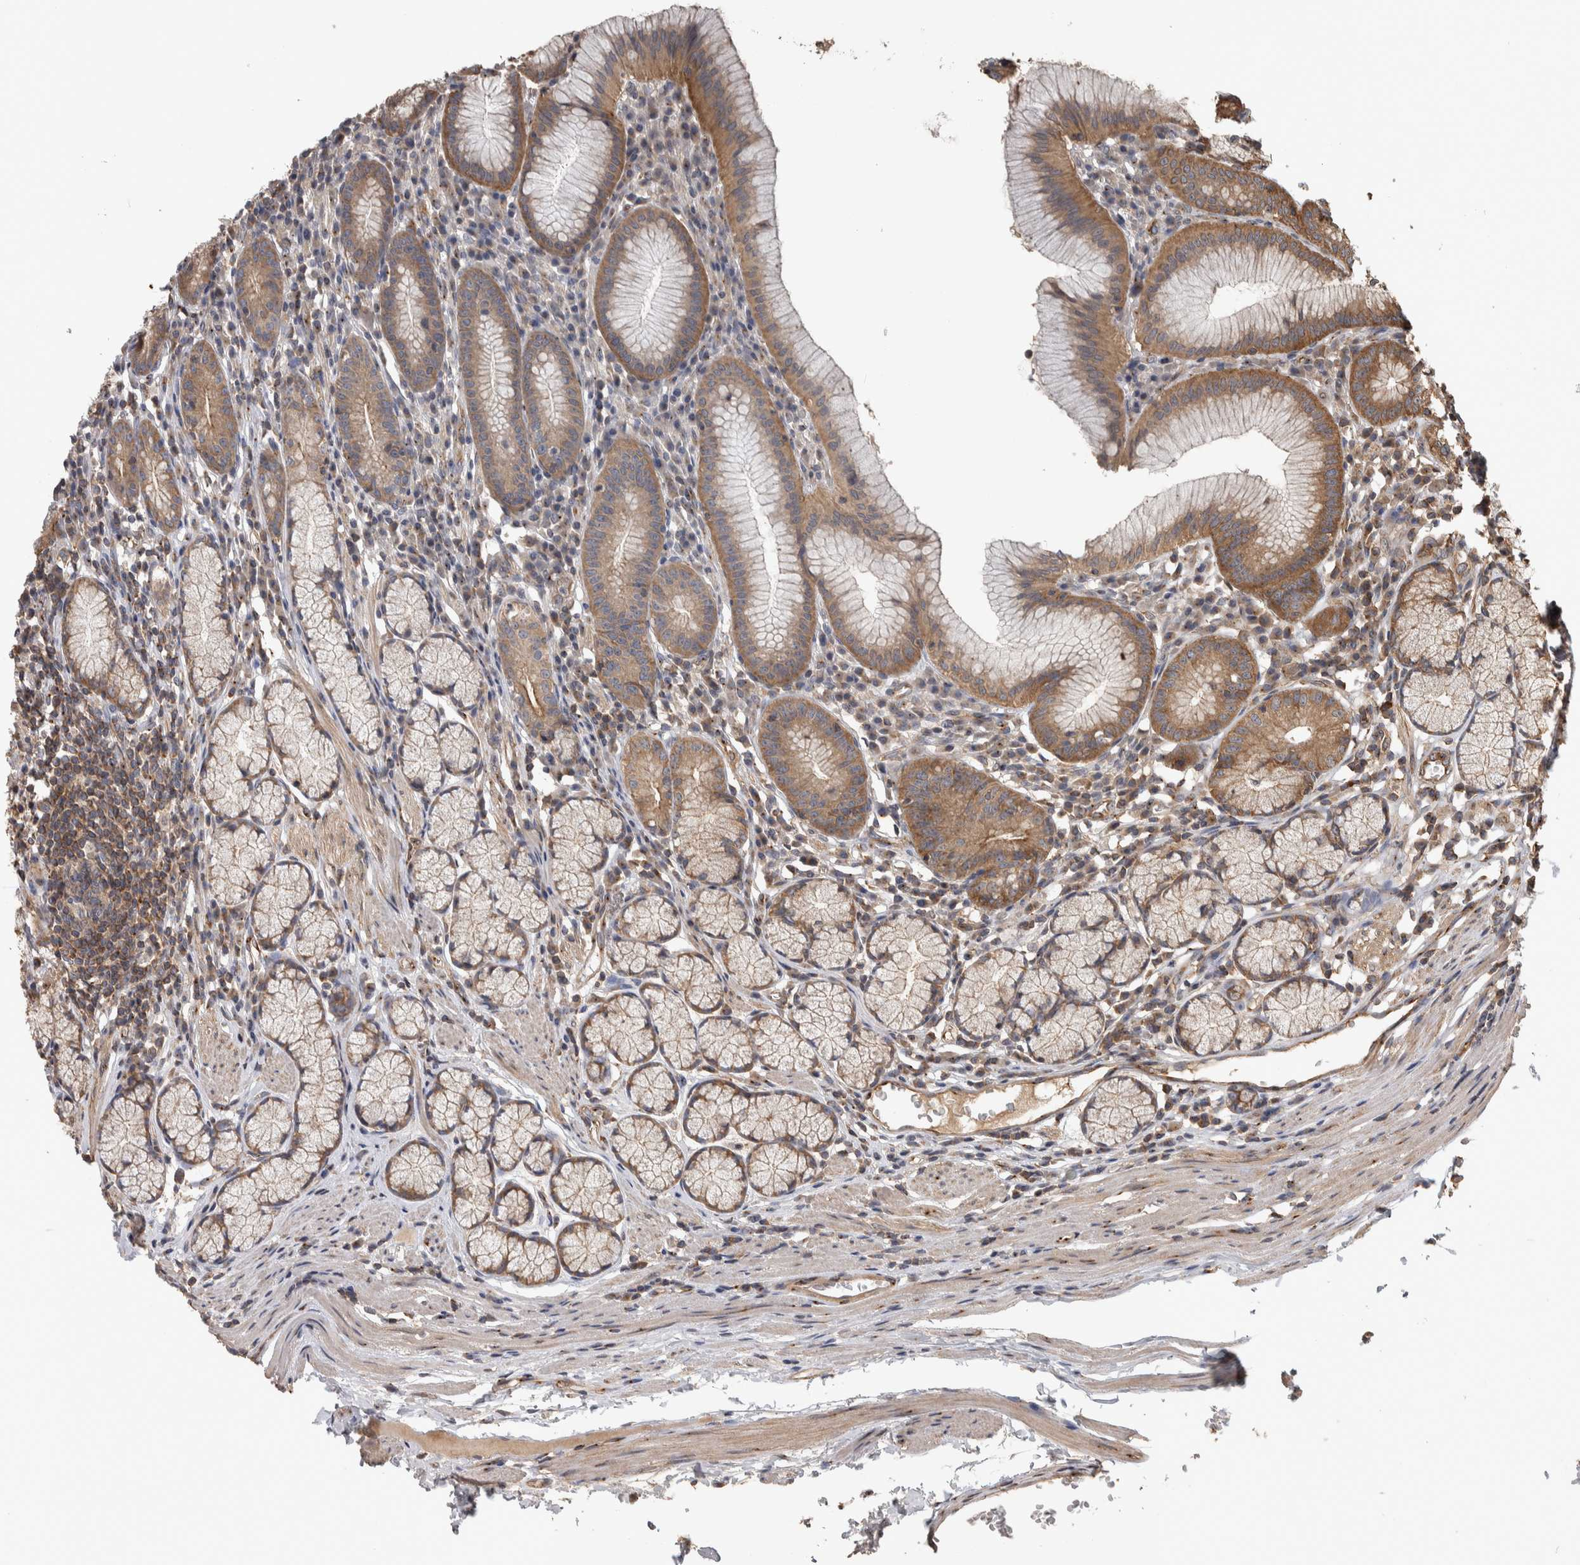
{"staining": {"intensity": "moderate", "quantity": "25%-75%", "location": "cytoplasmic/membranous"}, "tissue": "stomach", "cell_type": "Glandular cells", "image_type": "normal", "snomed": [{"axis": "morphology", "description": "Normal tissue, NOS"}, {"axis": "topography", "description": "Stomach"}], "caption": "The image demonstrates staining of normal stomach, revealing moderate cytoplasmic/membranous protein positivity (brown color) within glandular cells. Using DAB (3,3'-diaminobenzidine) (brown) and hematoxylin (blue) stains, captured at high magnification using brightfield microscopy.", "gene": "IFRD1", "patient": {"sex": "male", "age": 55}}